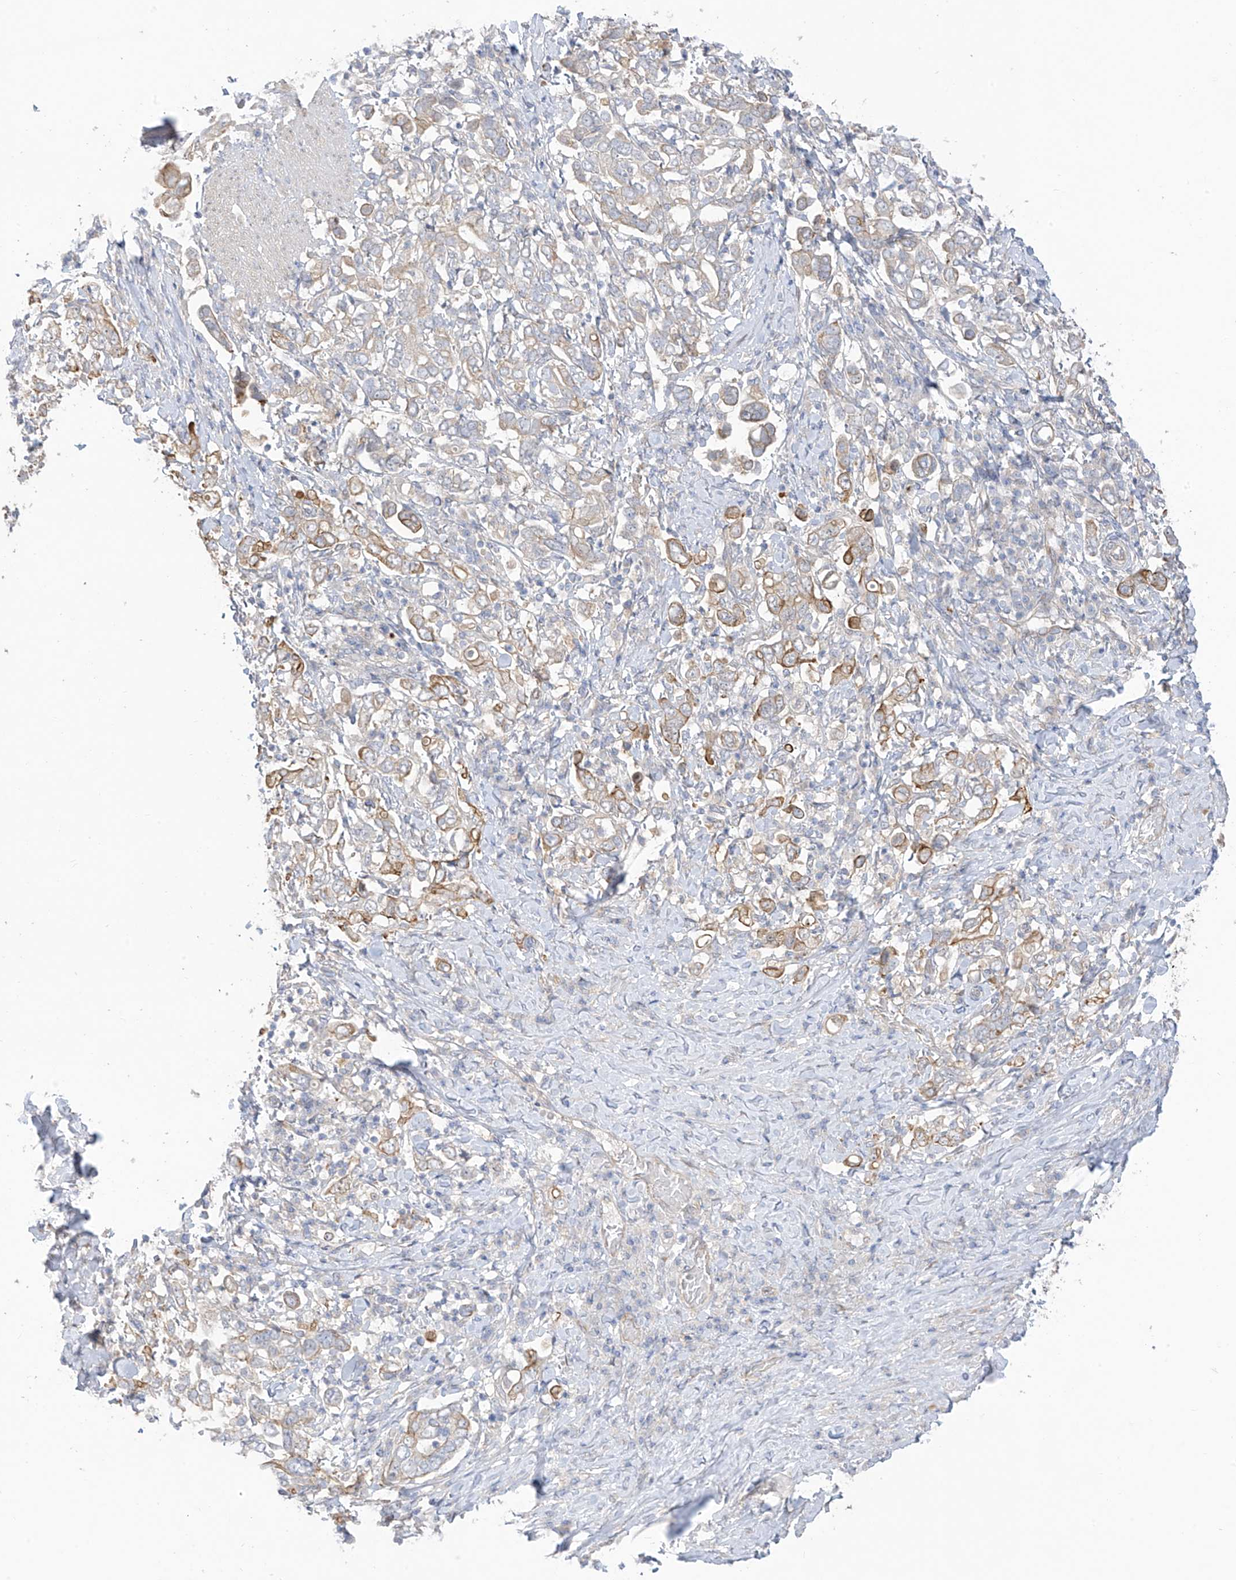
{"staining": {"intensity": "moderate", "quantity": "25%-75%", "location": "cytoplasmic/membranous"}, "tissue": "stomach cancer", "cell_type": "Tumor cells", "image_type": "cancer", "snomed": [{"axis": "morphology", "description": "Adenocarcinoma, NOS"}, {"axis": "topography", "description": "Stomach, upper"}], "caption": "The image shows staining of stomach cancer (adenocarcinoma), revealing moderate cytoplasmic/membranous protein expression (brown color) within tumor cells. (Brightfield microscopy of DAB IHC at high magnification).", "gene": "EIPR1", "patient": {"sex": "male", "age": 62}}